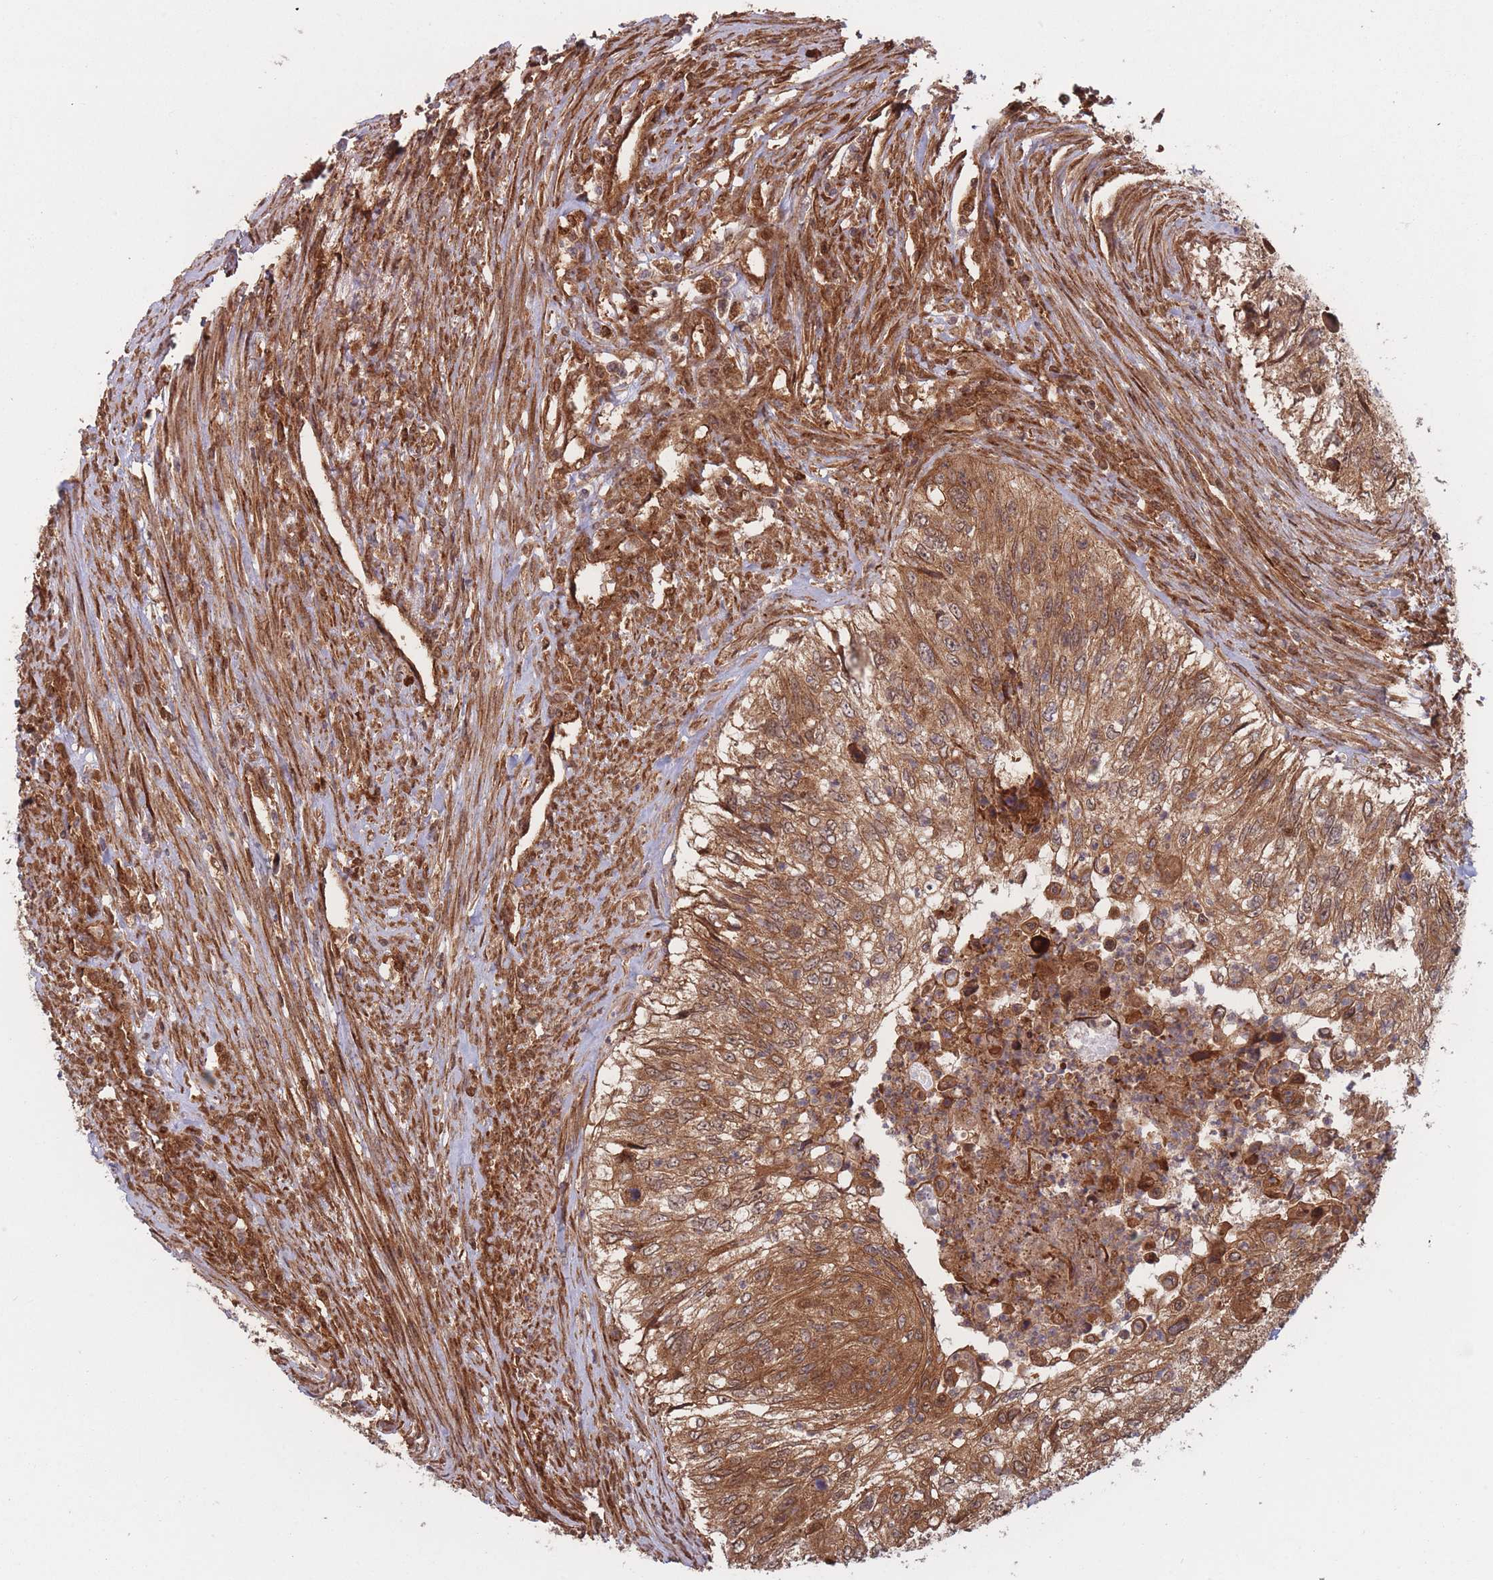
{"staining": {"intensity": "moderate", "quantity": ">75%", "location": "cytoplasmic/membranous"}, "tissue": "urothelial cancer", "cell_type": "Tumor cells", "image_type": "cancer", "snomed": [{"axis": "morphology", "description": "Urothelial carcinoma, High grade"}, {"axis": "topography", "description": "Urinary bladder"}], "caption": "A high-resolution image shows IHC staining of high-grade urothelial carcinoma, which exhibits moderate cytoplasmic/membranous expression in about >75% of tumor cells. (DAB = brown stain, brightfield microscopy at high magnification).", "gene": "PODXL2", "patient": {"sex": "female", "age": 60}}